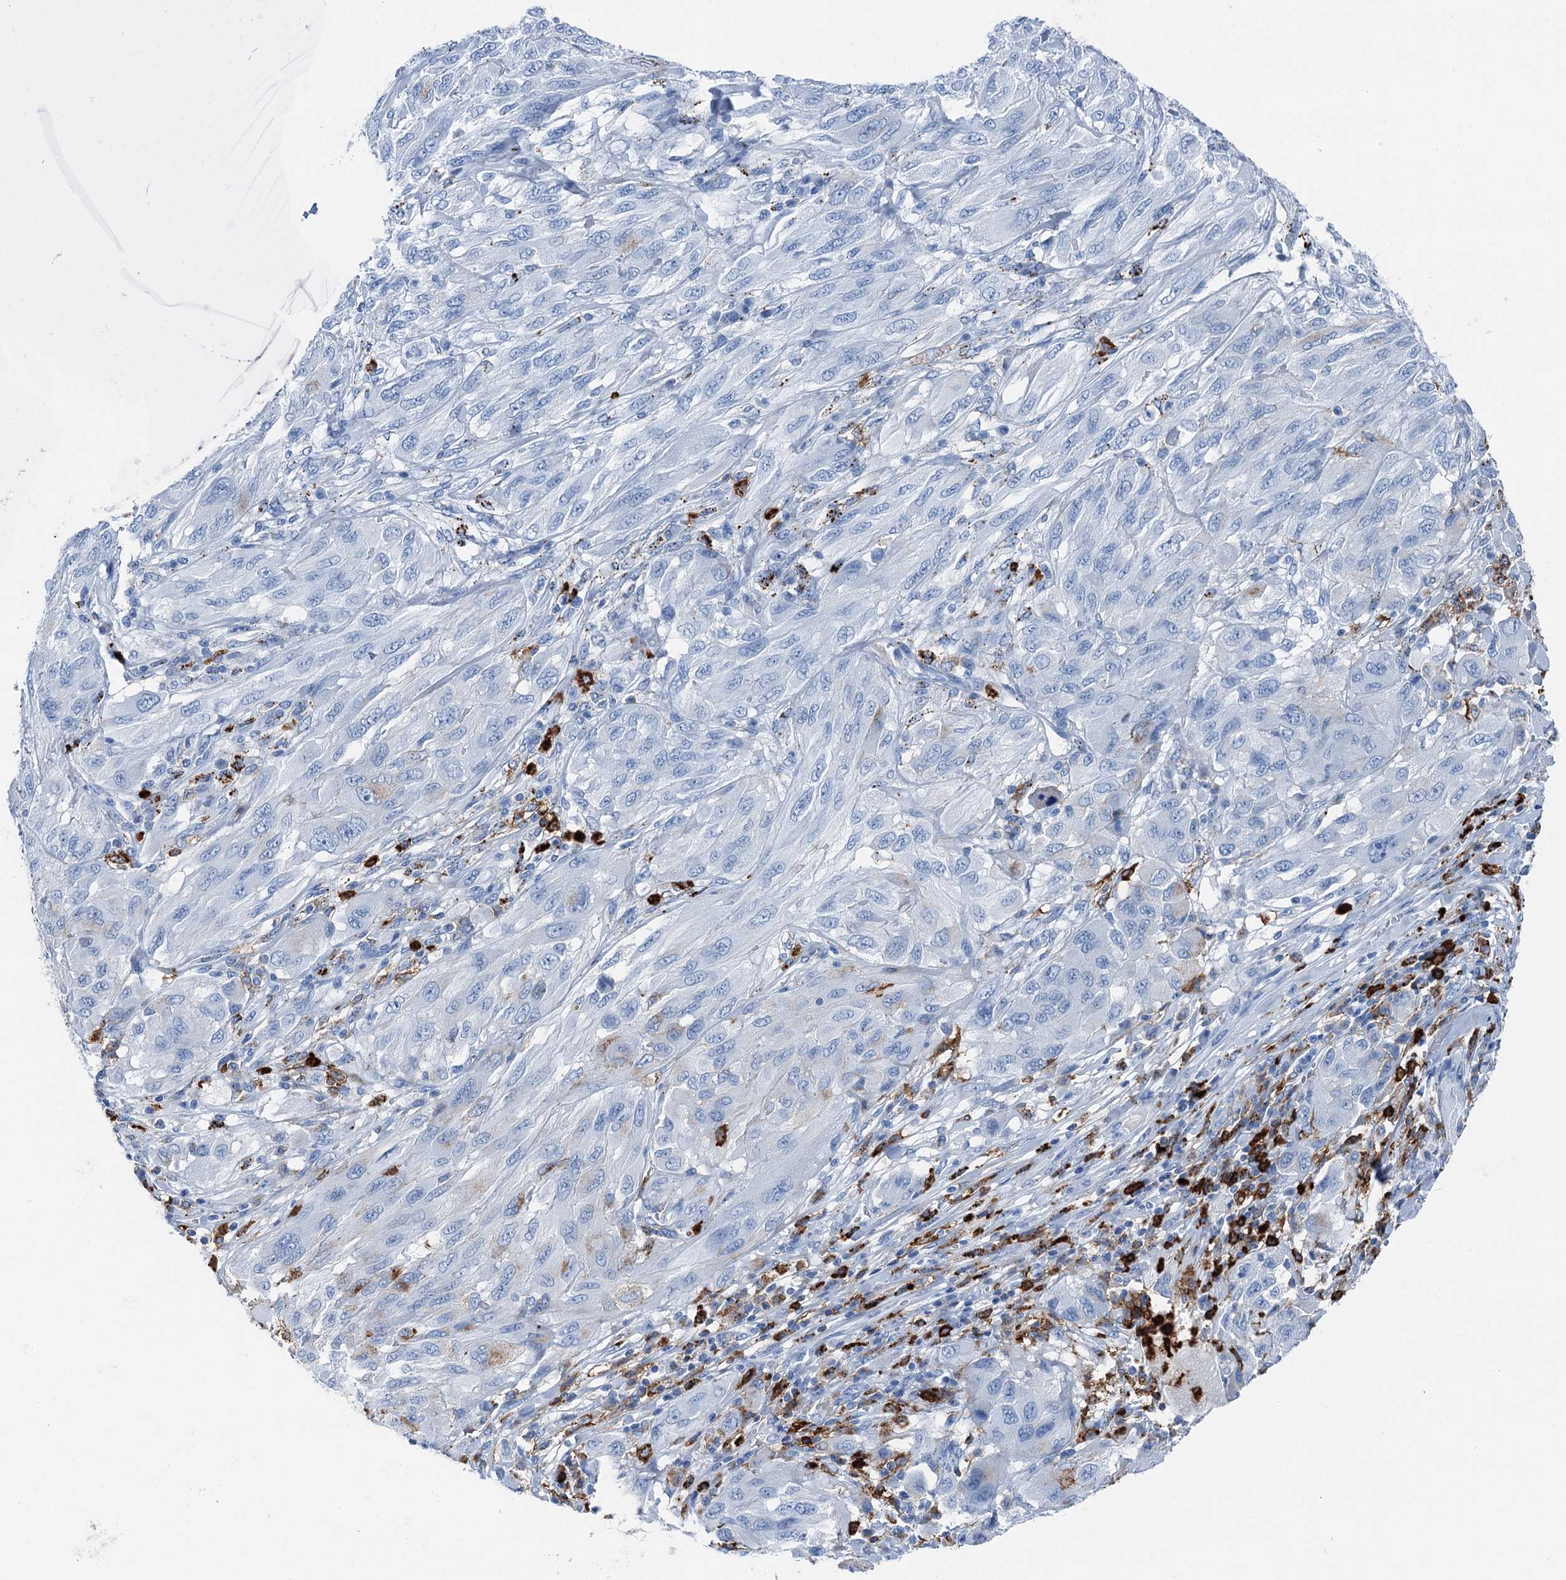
{"staining": {"intensity": "negative", "quantity": "none", "location": "none"}, "tissue": "melanoma", "cell_type": "Tumor cells", "image_type": "cancer", "snomed": [{"axis": "morphology", "description": "Malignant melanoma, NOS"}, {"axis": "topography", "description": "Skin"}], "caption": "DAB (3,3'-diaminobenzidine) immunohistochemical staining of malignant melanoma shows no significant staining in tumor cells.", "gene": "PLAC8", "patient": {"sex": "female", "age": 91}}